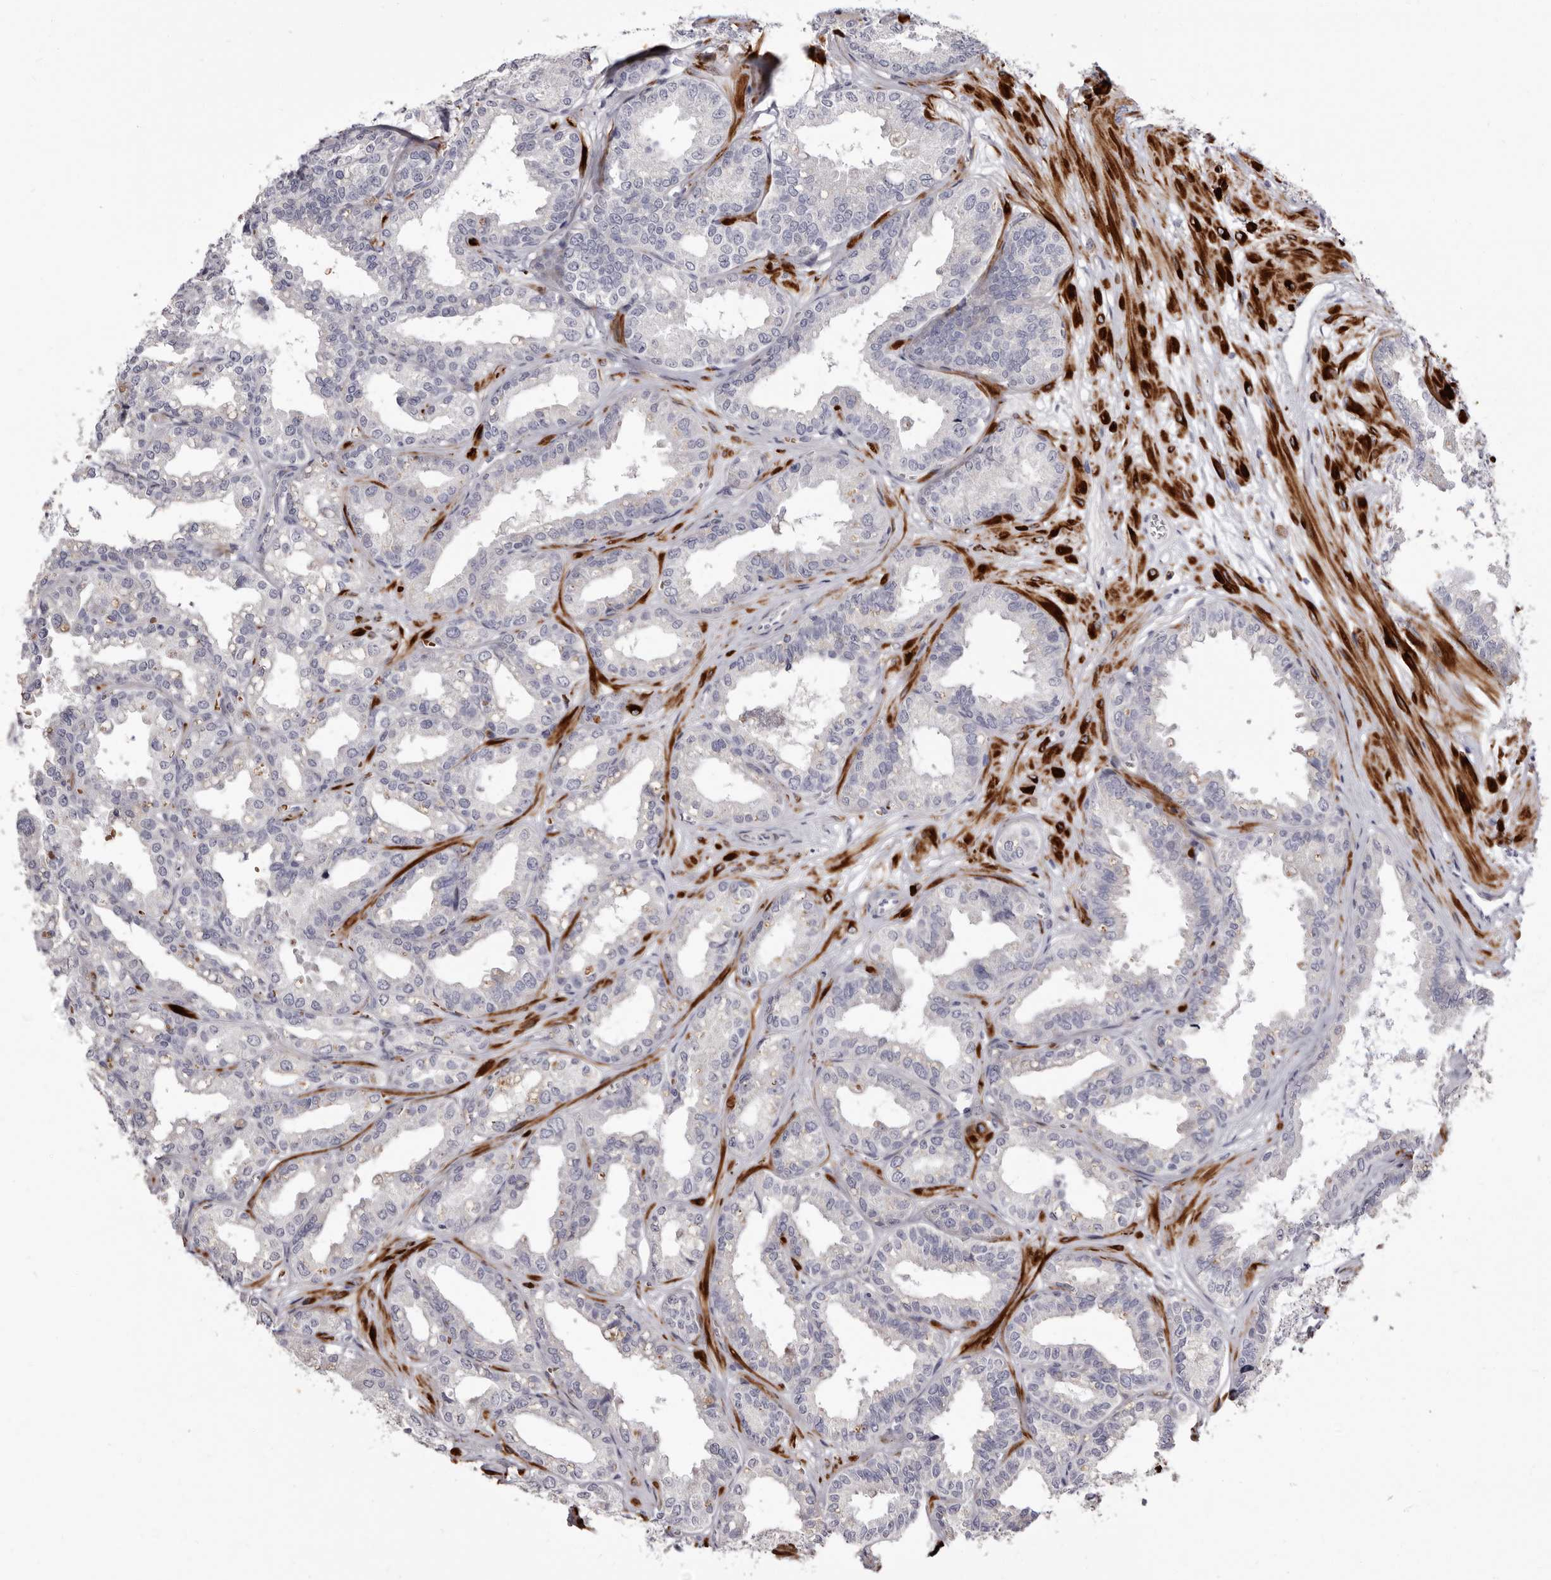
{"staining": {"intensity": "negative", "quantity": "none", "location": "none"}, "tissue": "seminal vesicle", "cell_type": "Glandular cells", "image_type": "normal", "snomed": [{"axis": "morphology", "description": "Normal tissue, NOS"}, {"axis": "topography", "description": "Prostate"}, {"axis": "topography", "description": "Seminal veicle"}], "caption": "Human seminal vesicle stained for a protein using immunohistochemistry demonstrates no staining in glandular cells.", "gene": "AIDA", "patient": {"sex": "male", "age": 51}}